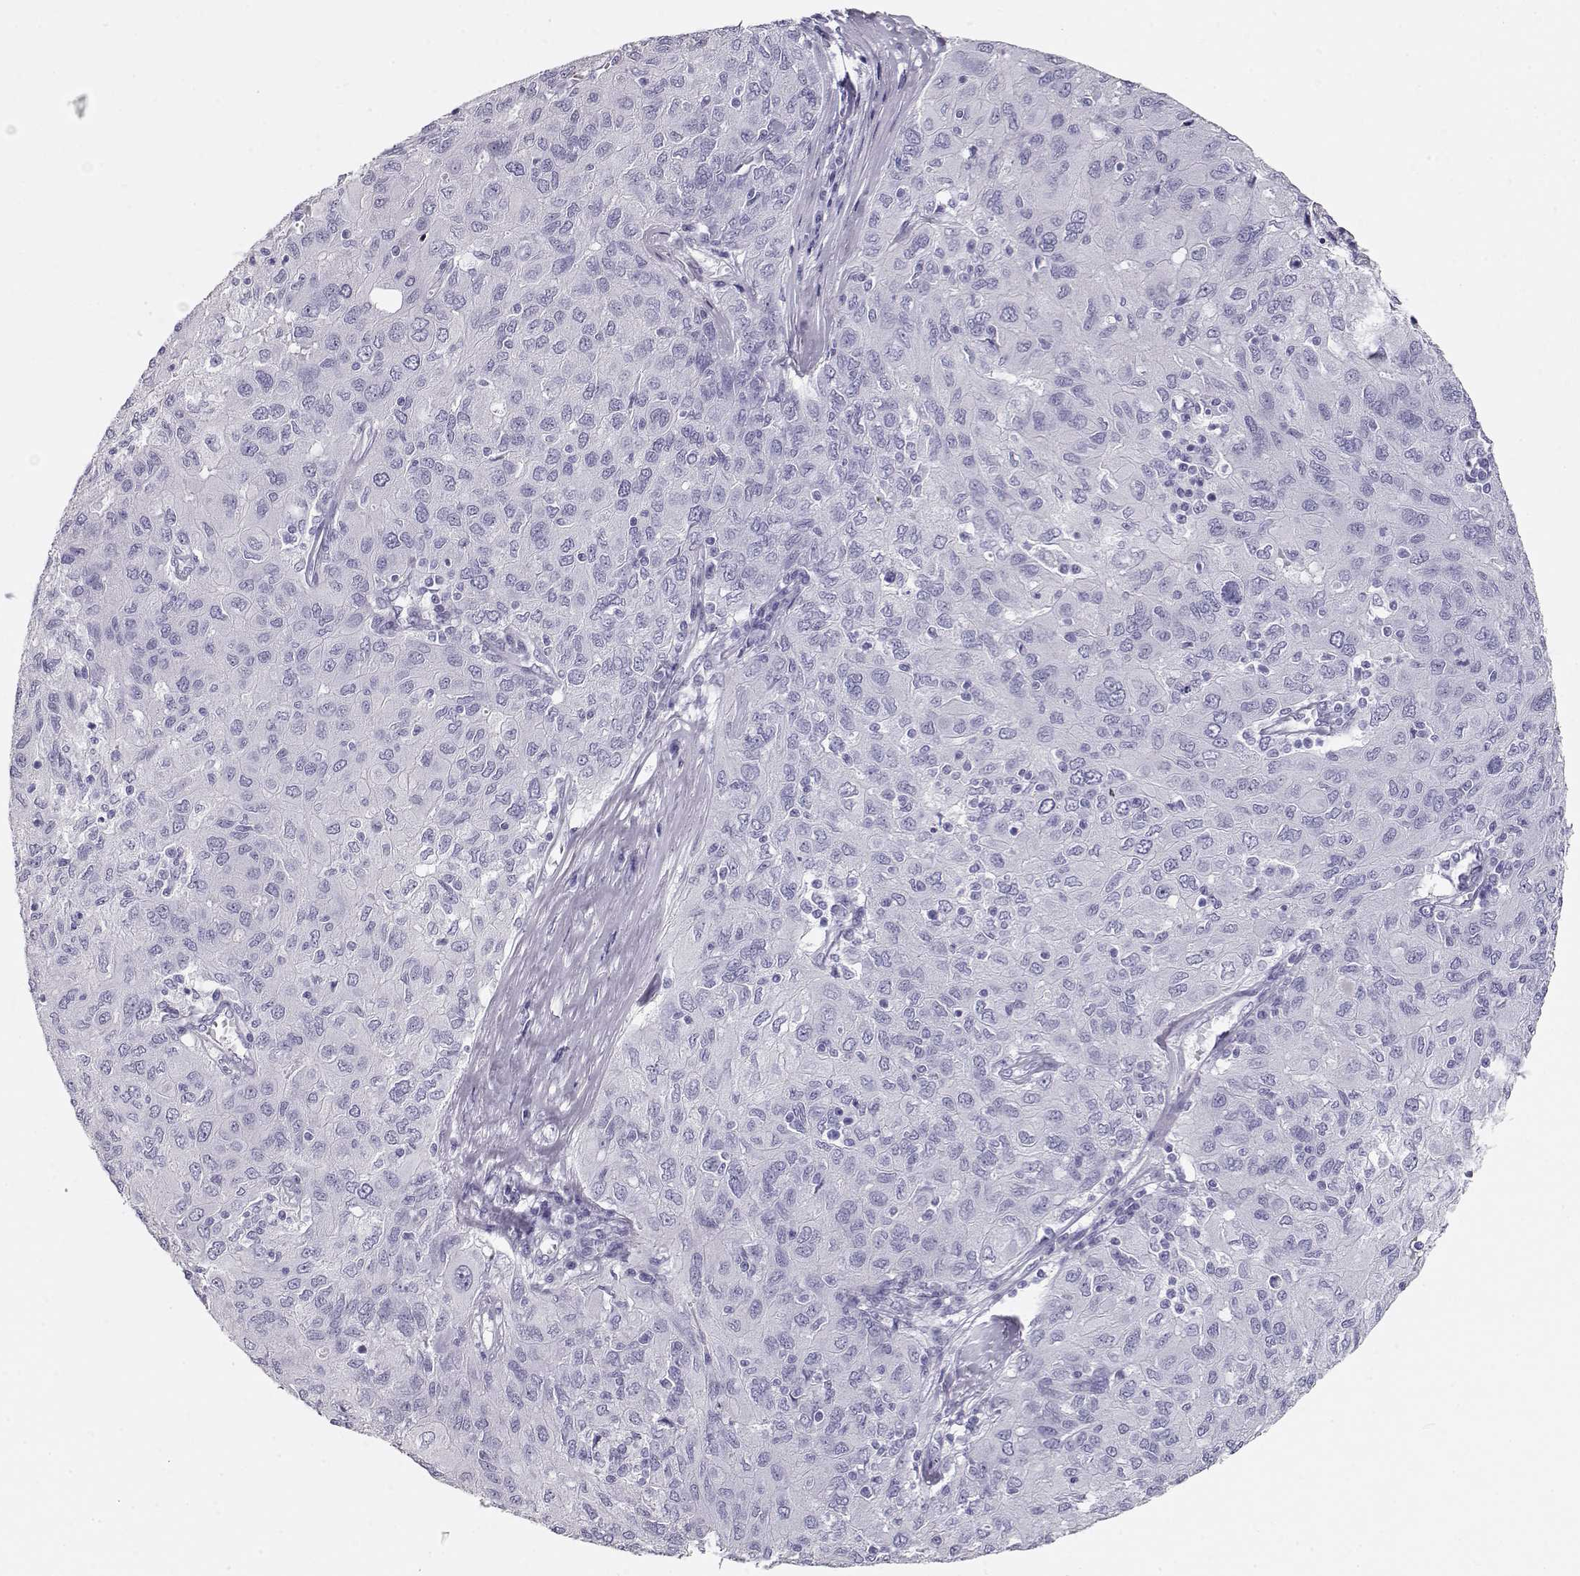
{"staining": {"intensity": "negative", "quantity": "none", "location": "none"}, "tissue": "ovarian cancer", "cell_type": "Tumor cells", "image_type": "cancer", "snomed": [{"axis": "morphology", "description": "Carcinoma, endometroid"}, {"axis": "topography", "description": "Ovary"}], "caption": "Immunohistochemical staining of endometroid carcinoma (ovarian) exhibits no significant expression in tumor cells.", "gene": "MAGEC1", "patient": {"sex": "female", "age": 50}}